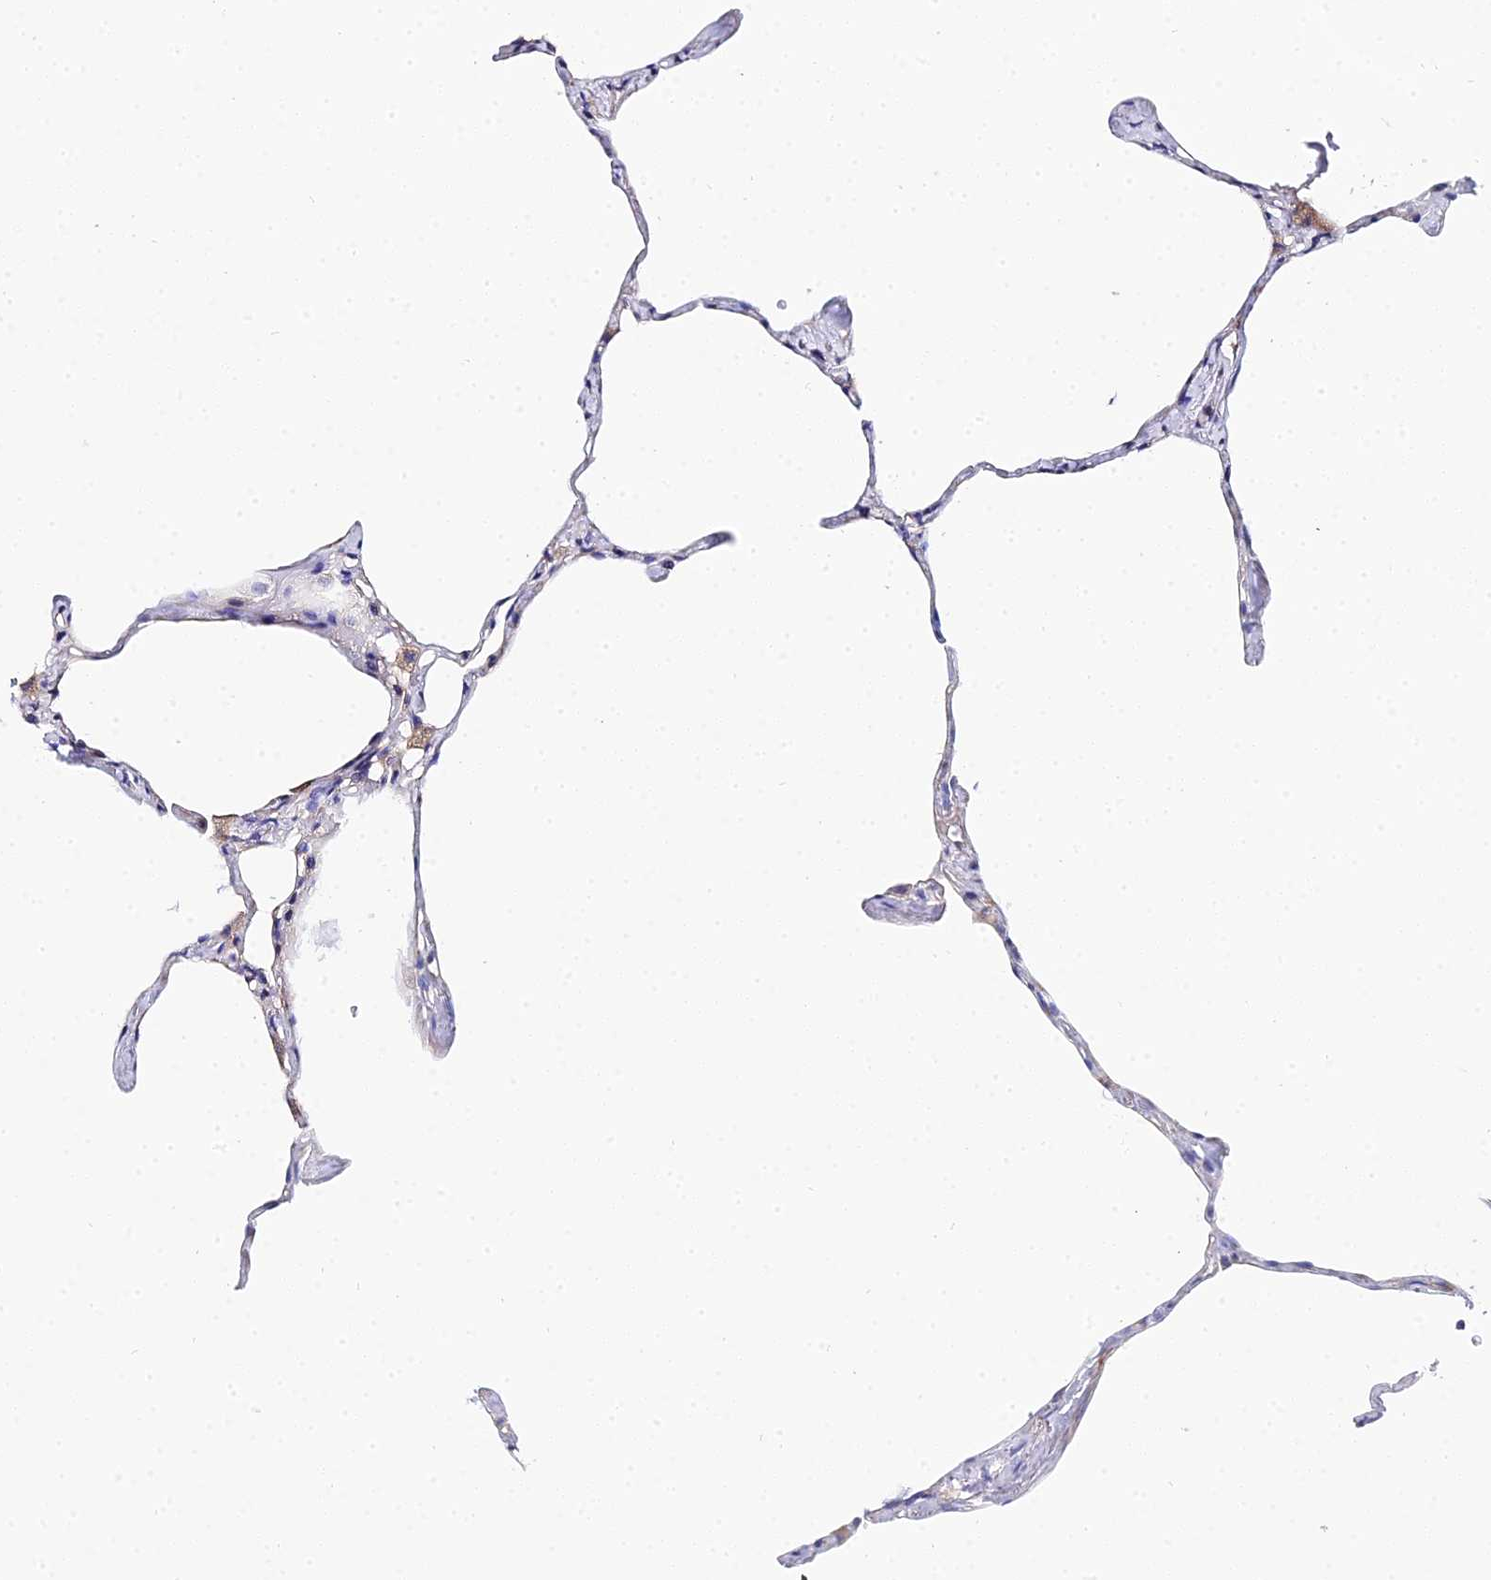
{"staining": {"intensity": "negative", "quantity": "none", "location": "none"}, "tissue": "lung", "cell_type": "Alveolar cells", "image_type": "normal", "snomed": [{"axis": "morphology", "description": "Normal tissue, NOS"}, {"axis": "topography", "description": "Lung"}], "caption": "Immunohistochemistry micrograph of normal lung: human lung stained with DAB demonstrates no significant protein expression in alveolar cells. The staining is performed using DAB (3,3'-diaminobenzidine) brown chromogen with nuclei counter-stained in using hematoxylin.", "gene": "APOBEC3H", "patient": {"sex": "male", "age": 65}}